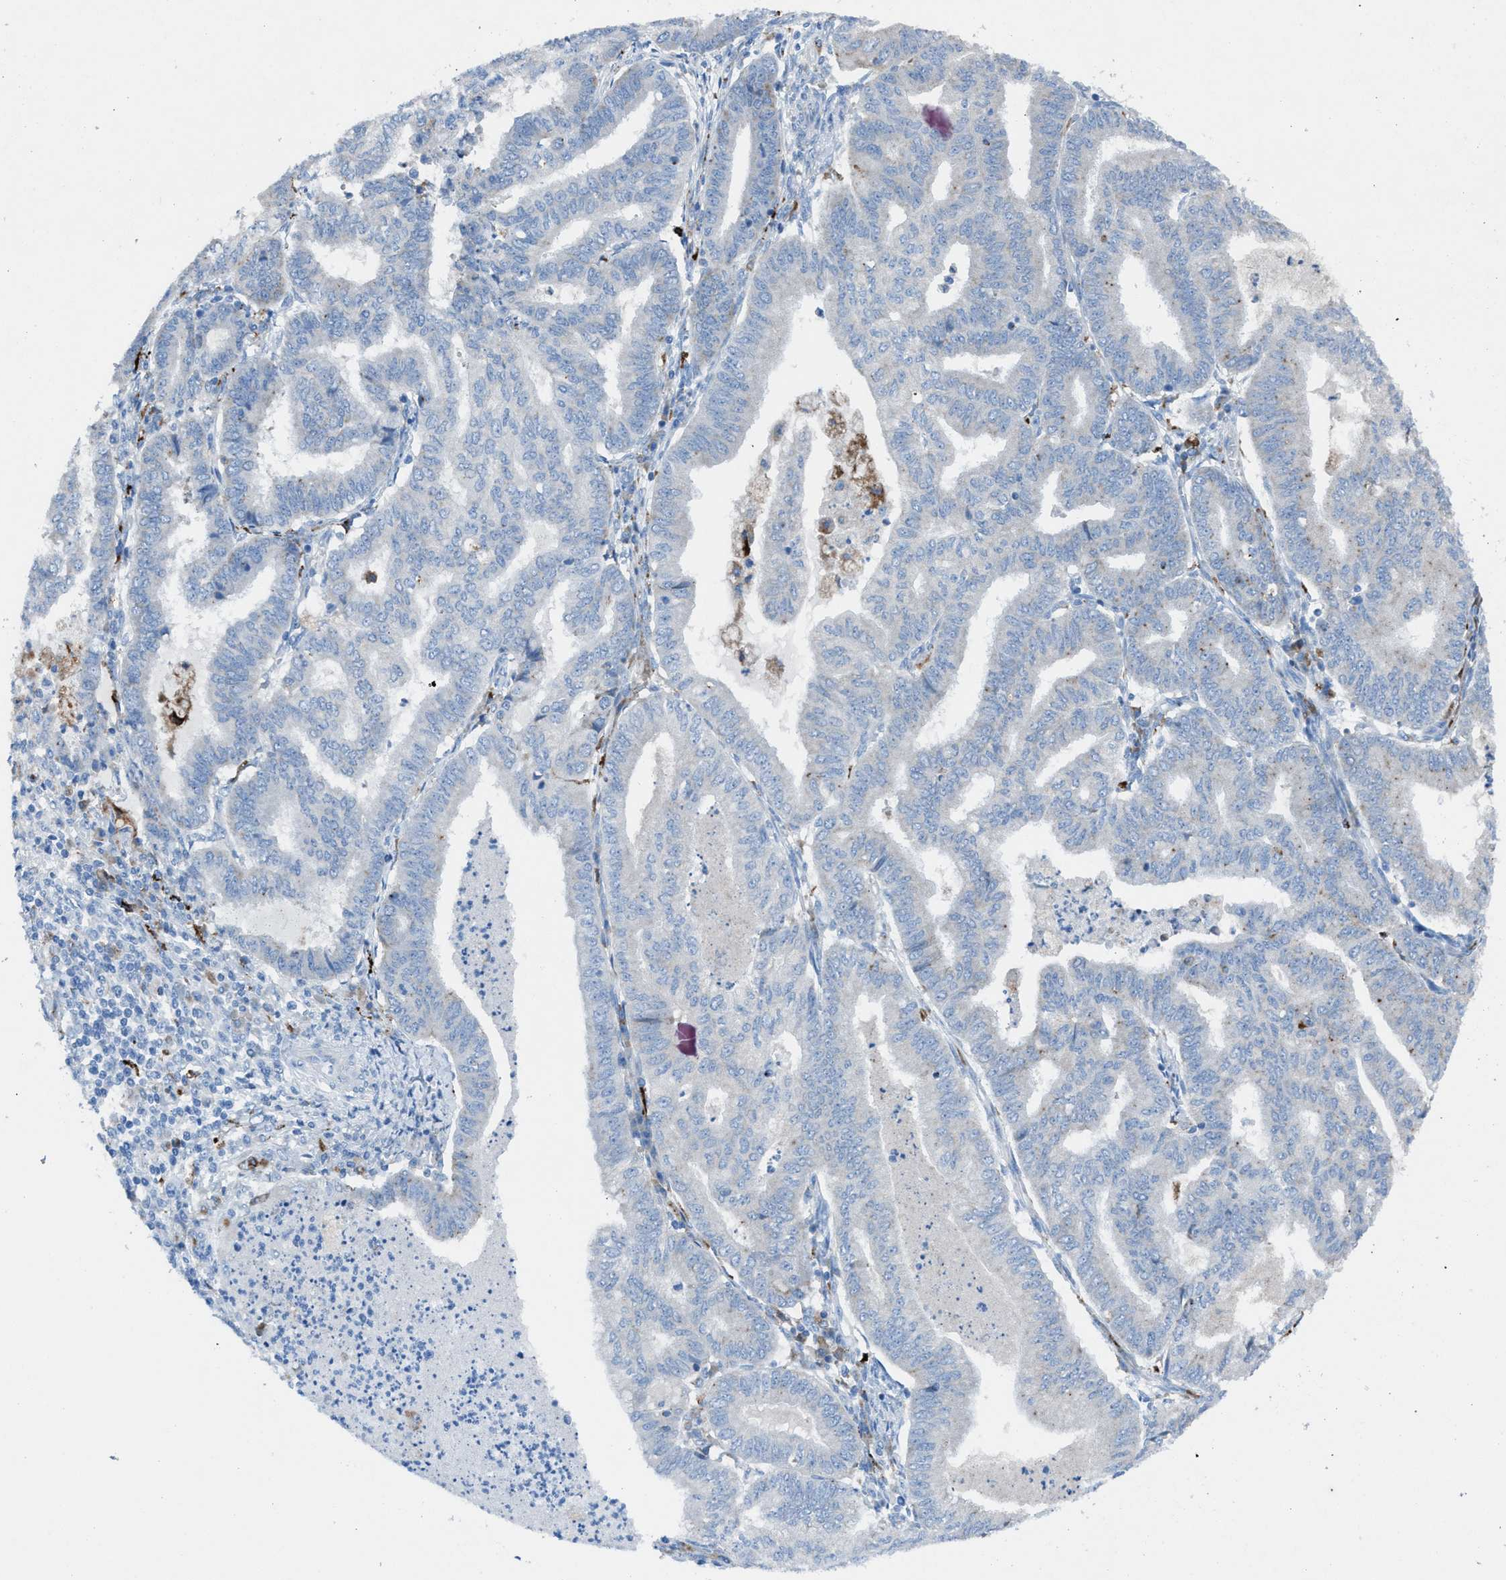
{"staining": {"intensity": "negative", "quantity": "none", "location": "none"}, "tissue": "endometrial cancer", "cell_type": "Tumor cells", "image_type": "cancer", "snomed": [{"axis": "morphology", "description": "Polyp, NOS"}, {"axis": "morphology", "description": "Adenocarcinoma, NOS"}, {"axis": "morphology", "description": "Adenoma, NOS"}, {"axis": "topography", "description": "Endometrium"}], "caption": "Tumor cells show no significant protein staining in endometrial cancer.", "gene": "CD1B", "patient": {"sex": "female", "age": 79}}